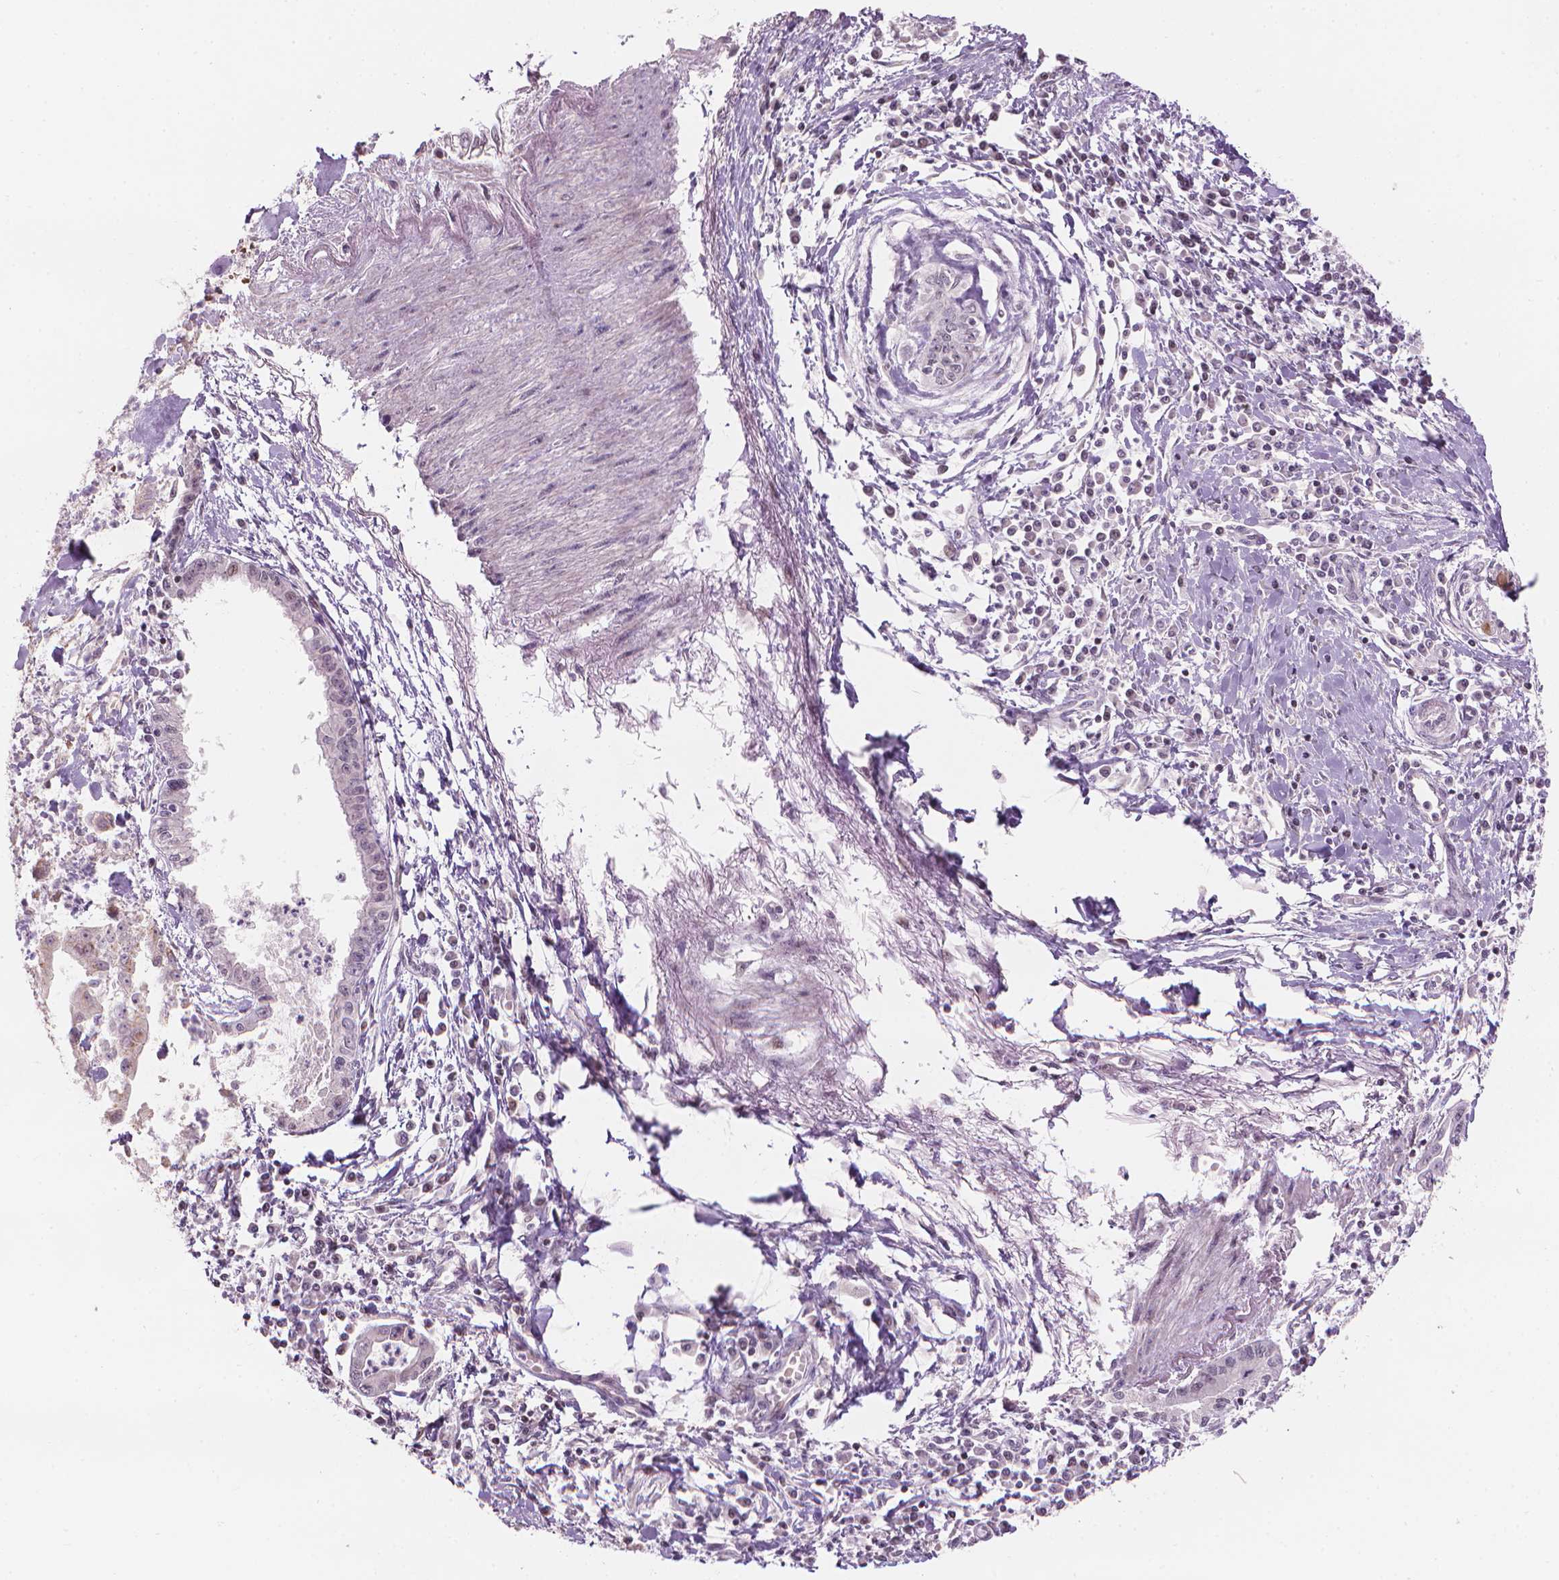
{"staining": {"intensity": "weak", "quantity": "<25%", "location": "nuclear"}, "tissue": "pancreatic cancer", "cell_type": "Tumor cells", "image_type": "cancer", "snomed": [{"axis": "morphology", "description": "Adenocarcinoma, NOS"}, {"axis": "topography", "description": "Pancreas"}], "caption": "Pancreatic adenocarcinoma stained for a protein using immunohistochemistry exhibits no staining tumor cells.", "gene": "IFFO1", "patient": {"sex": "male", "age": 72}}